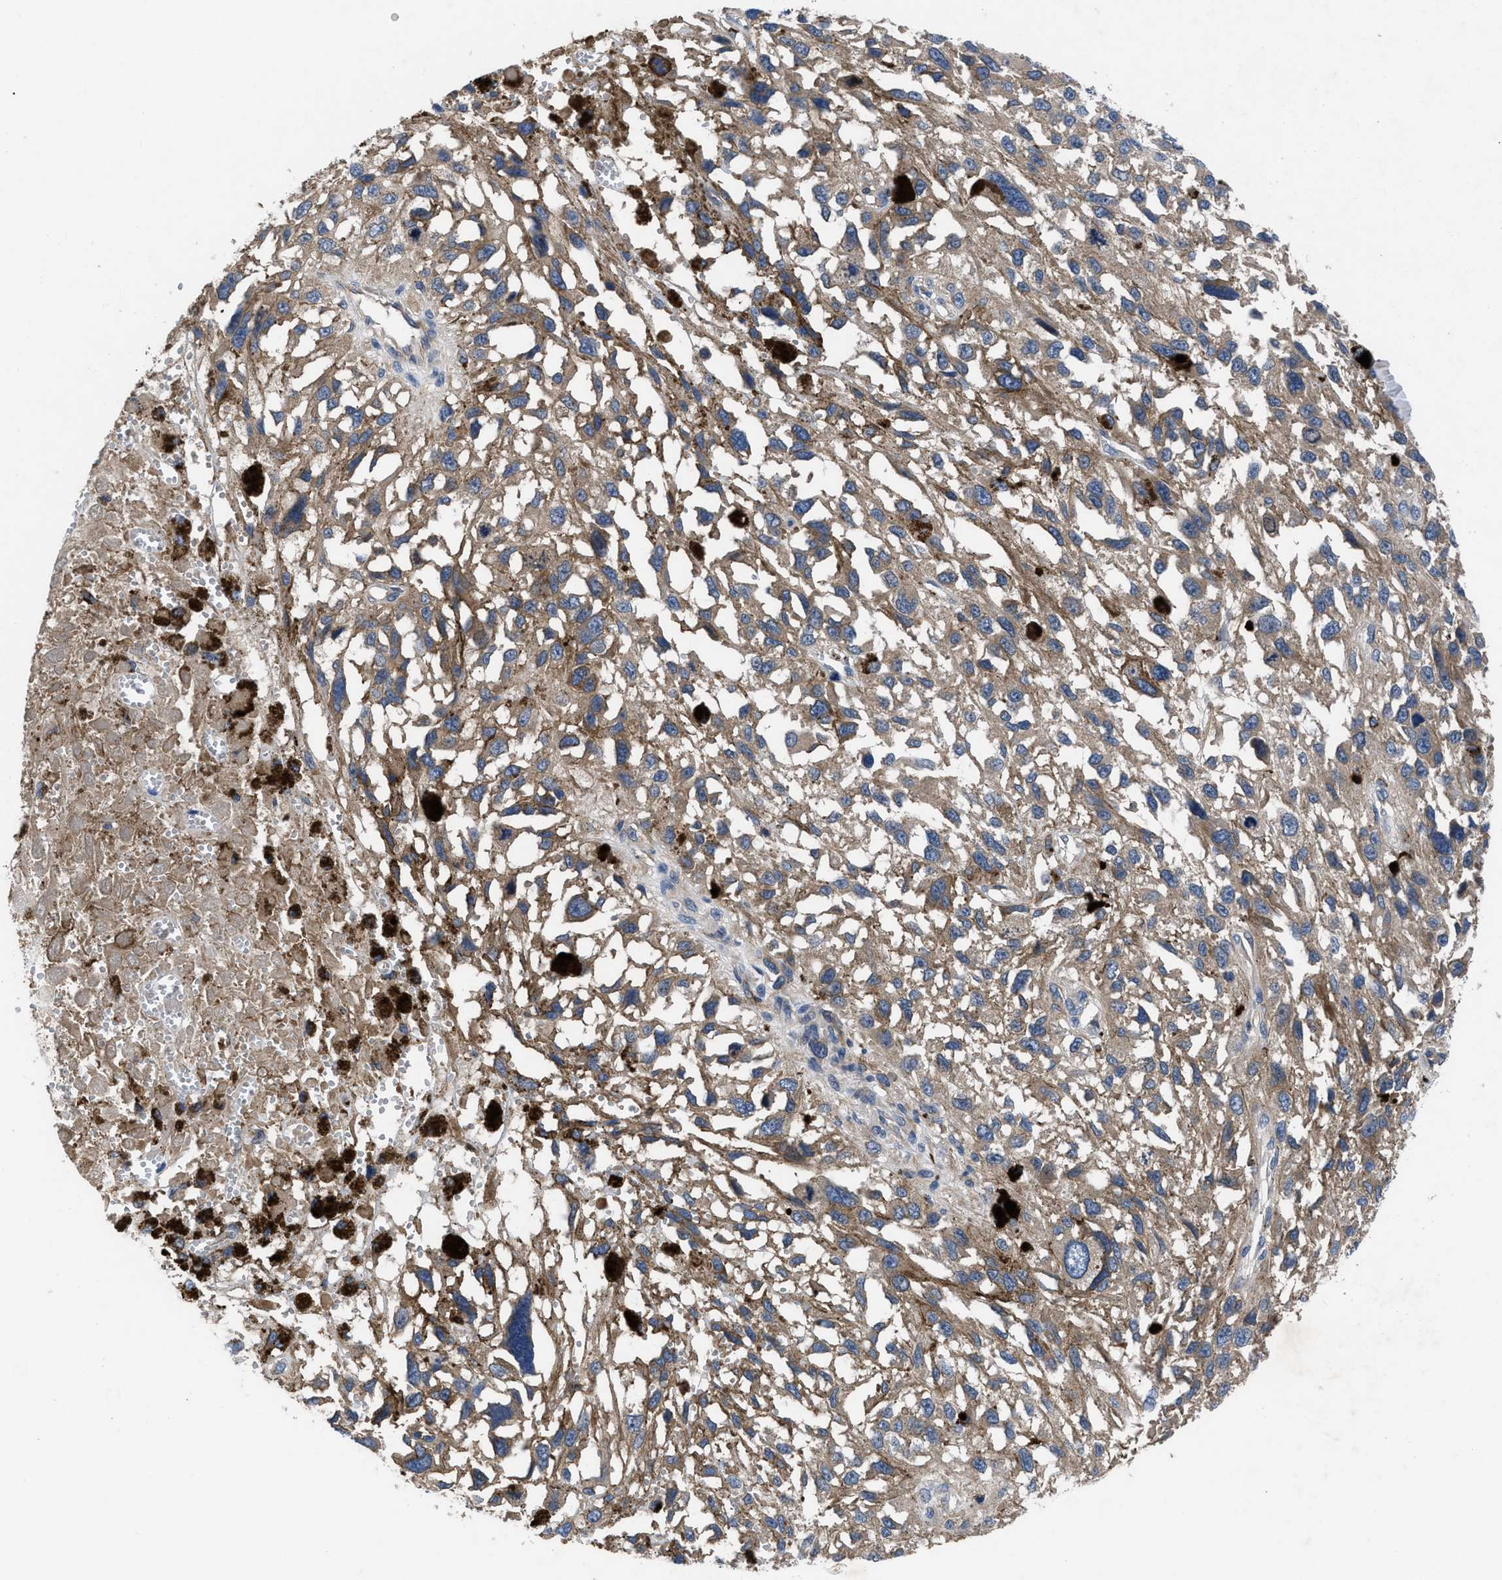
{"staining": {"intensity": "moderate", "quantity": ">75%", "location": "cytoplasmic/membranous"}, "tissue": "melanoma", "cell_type": "Tumor cells", "image_type": "cancer", "snomed": [{"axis": "morphology", "description": "Malignant melanoma, Metastatic site"}, {"axis": "topography", "description": "Lymph node"}], "caption": "IHC histopathology image of neoplastic tissue: human malignant melanoma (metastatic site) stained using IHC displays medium levels of moderate protein expression localized specifically in the cytoplasmic/membranous of tumor cells, appearing as a cytoplasmic/membranous brown color.", "gene": "YBEY", "patient": {"sex": "male", "age": 59}}